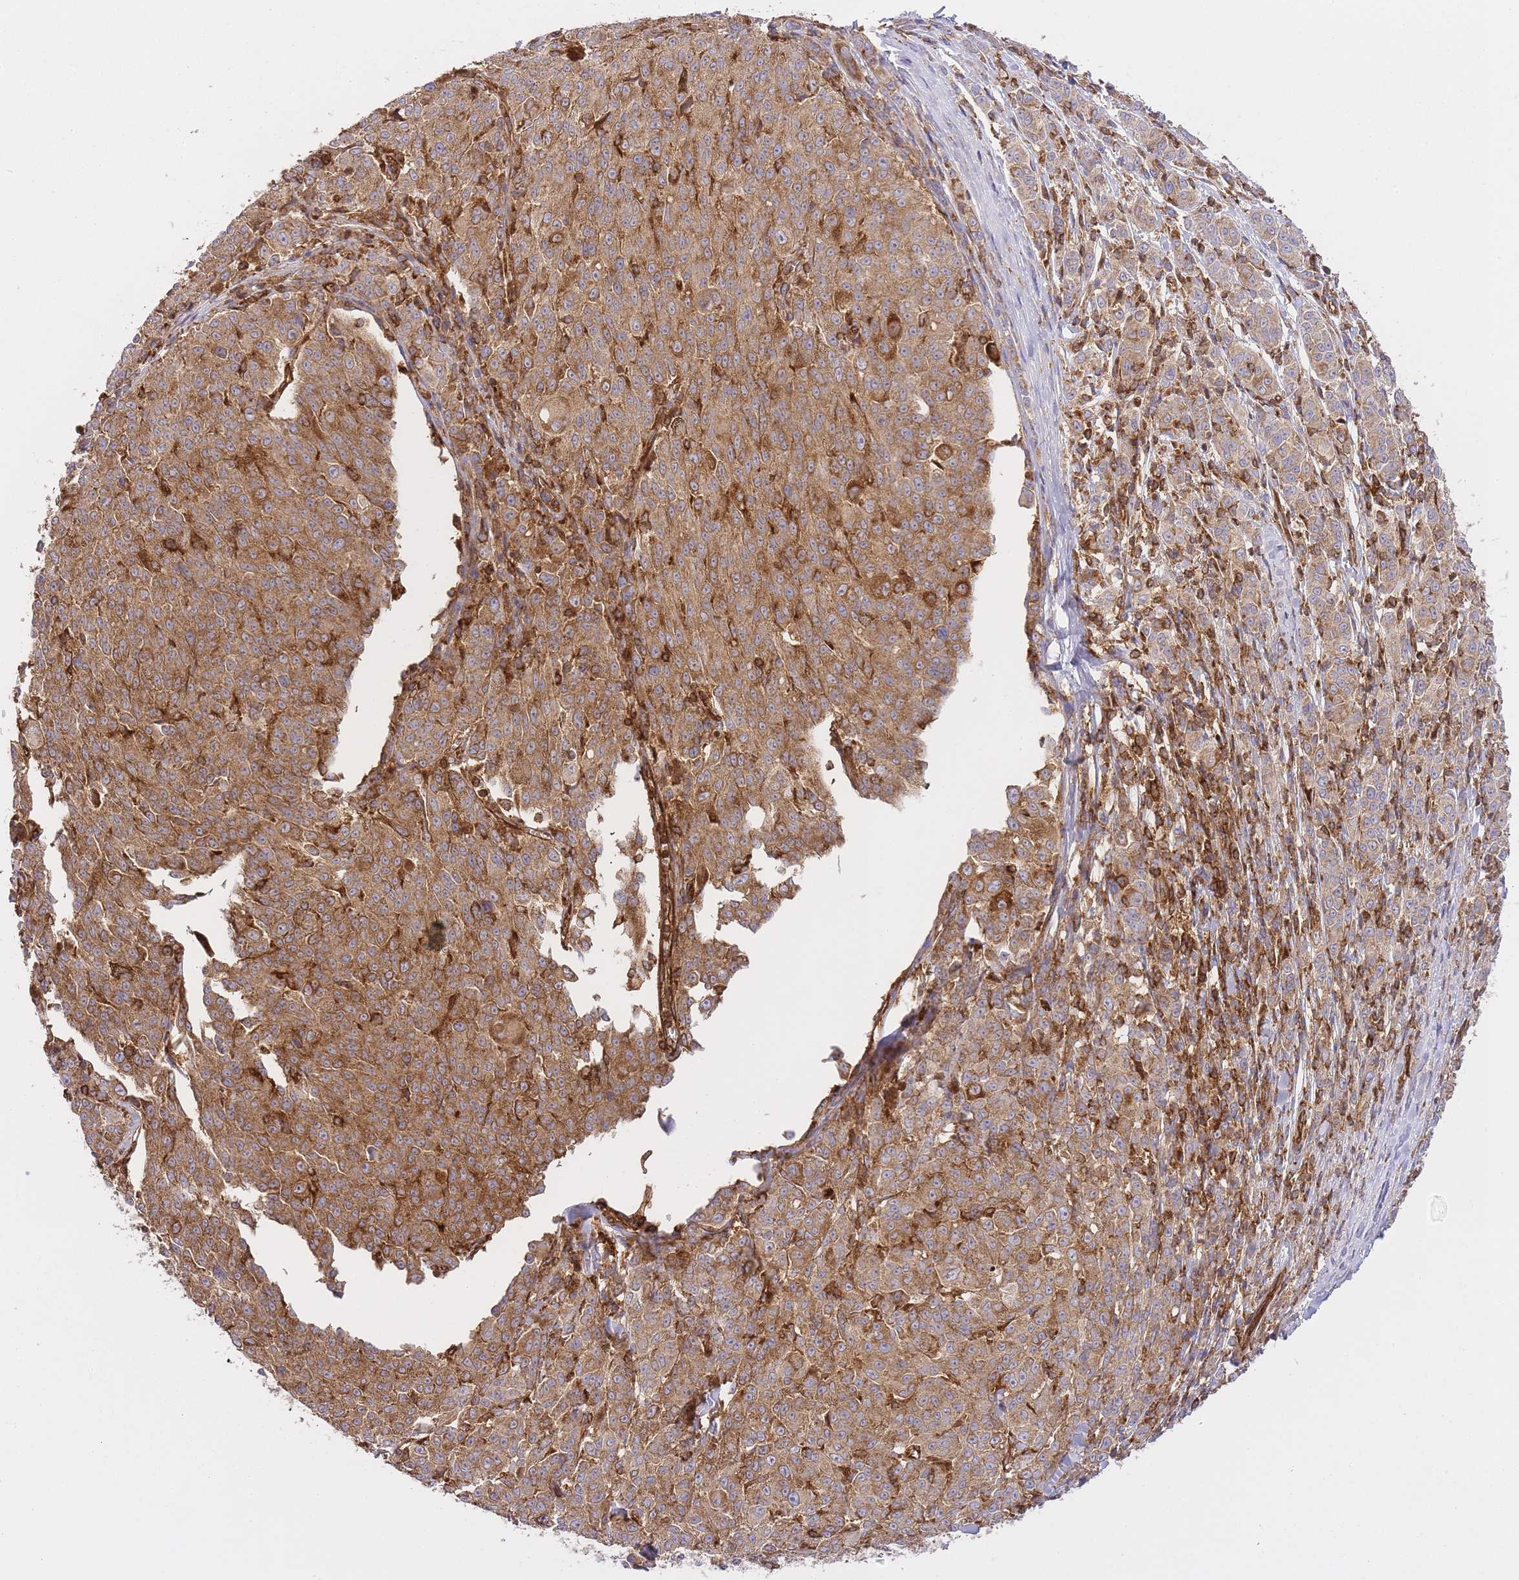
{"staining": {"intensity": "moderate", "quantity": ">75%", "location": "cytoplasmic/membranous"}, "tissue": "melanoma", "cell_type": "Tumor cells", "image_type": "cancer", "snomed": [{"axis": "morphology", "description": "Malignant melanoma, NOS"}, {"axis": "topography", "description": "Skin"}], "caption": "Protein staining shows moderate cytoplasmic/membranous staining in about >75% of tumor cells in malignant melanoma.", "gene": "MSN", "patient": {"sex": "female", "age": 52}}